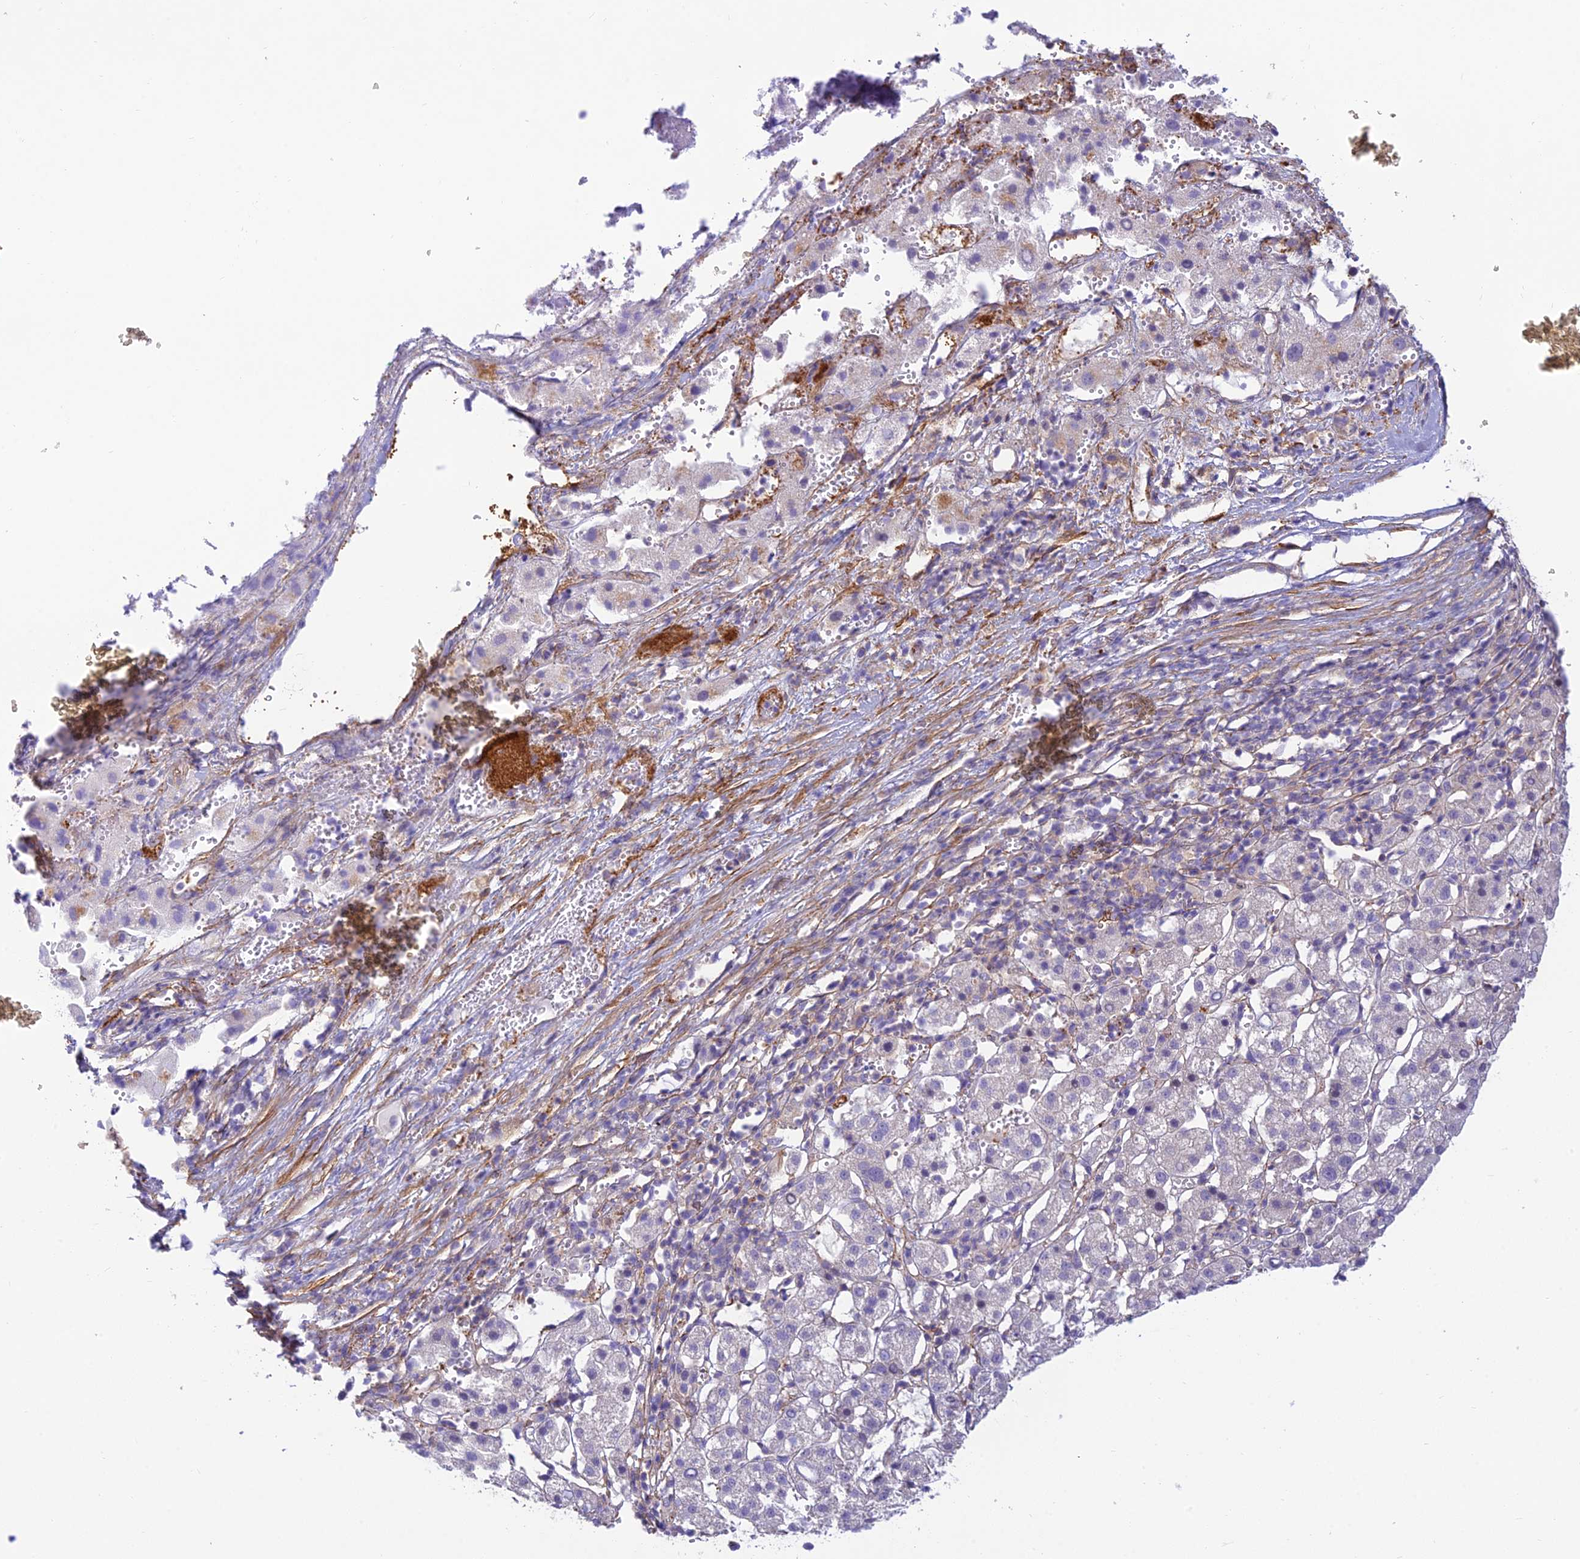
{"staining": {"intensity": "negative", "quantity": "none", "location": "none"}, "tissue": "liver cancer", "cell_type": "Tumor cells", "image_type": "cancer", "snomed": [{"axis": "morphology", "description": "Carcinoma, Hepatocellular, NOS"}, {"axis": "topography", "description": "Liver"}], "caption": "Immunohistochemical staining of human hepatocellular carcinoma (liver) reveals no significant expression in tumor cells.", "gene": "FBXW4", "patient": {"sex": "female", "age": 58}}